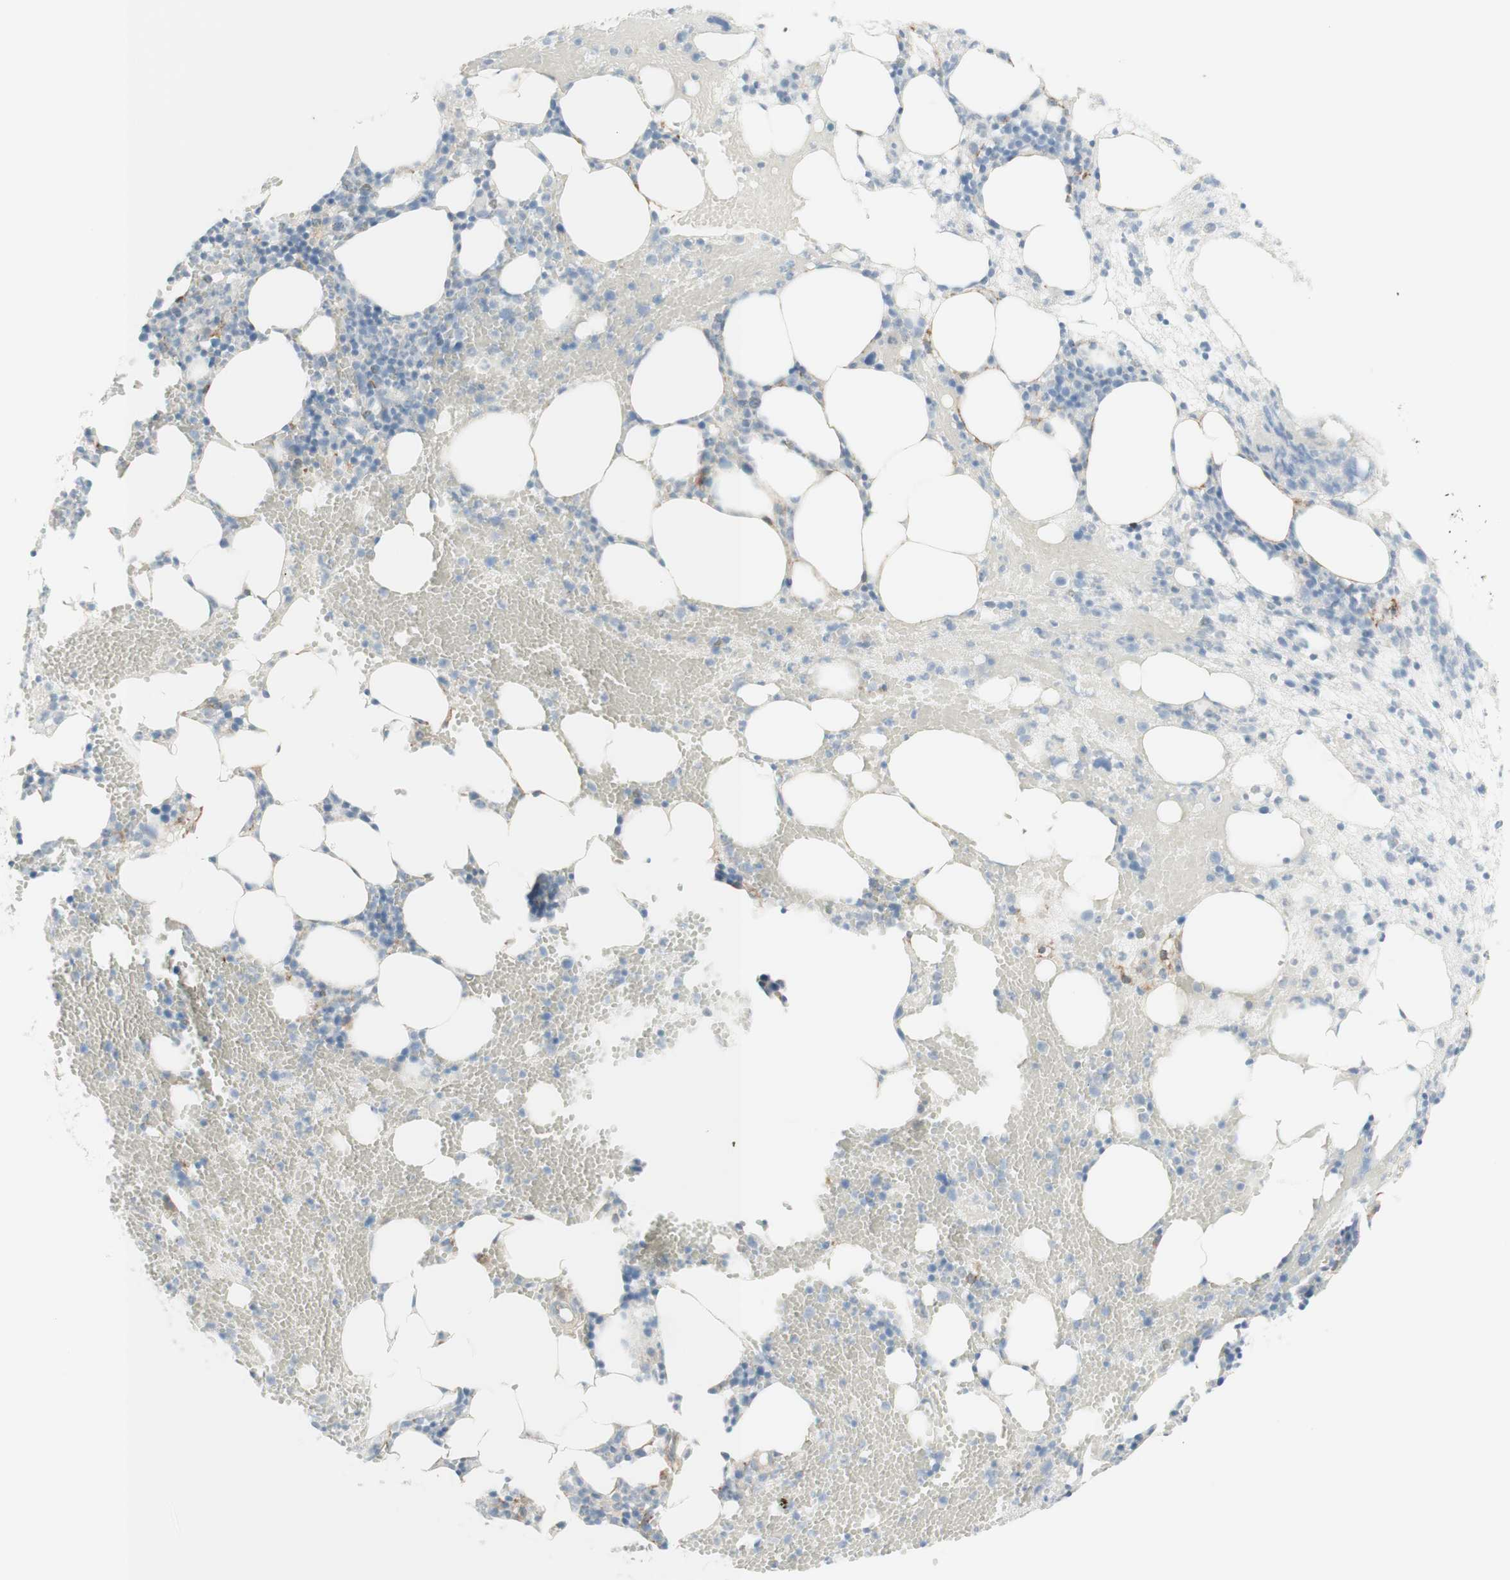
{"staining": {"intensity": "weak", "quantity": "<25%", "location": "cytoplasmic/membranous"}, "tissue": "bone marrow", "cell_type": "Hematopoietic cells", "image_type": "normal", "snomed": [{"axis": "morphology", "description": "Normal tissue, NOS"}, {"axis": "morphology", "description": "Inflammation, NOS"}, {"axis": "topography", "description": "Bone marrow"}], "caption": "Protein analysis of benign bone marrow shows no significant expression in hematopoietic cells.", "gene": "MYO6", "patient": {"sex": "female", "age": 79}}